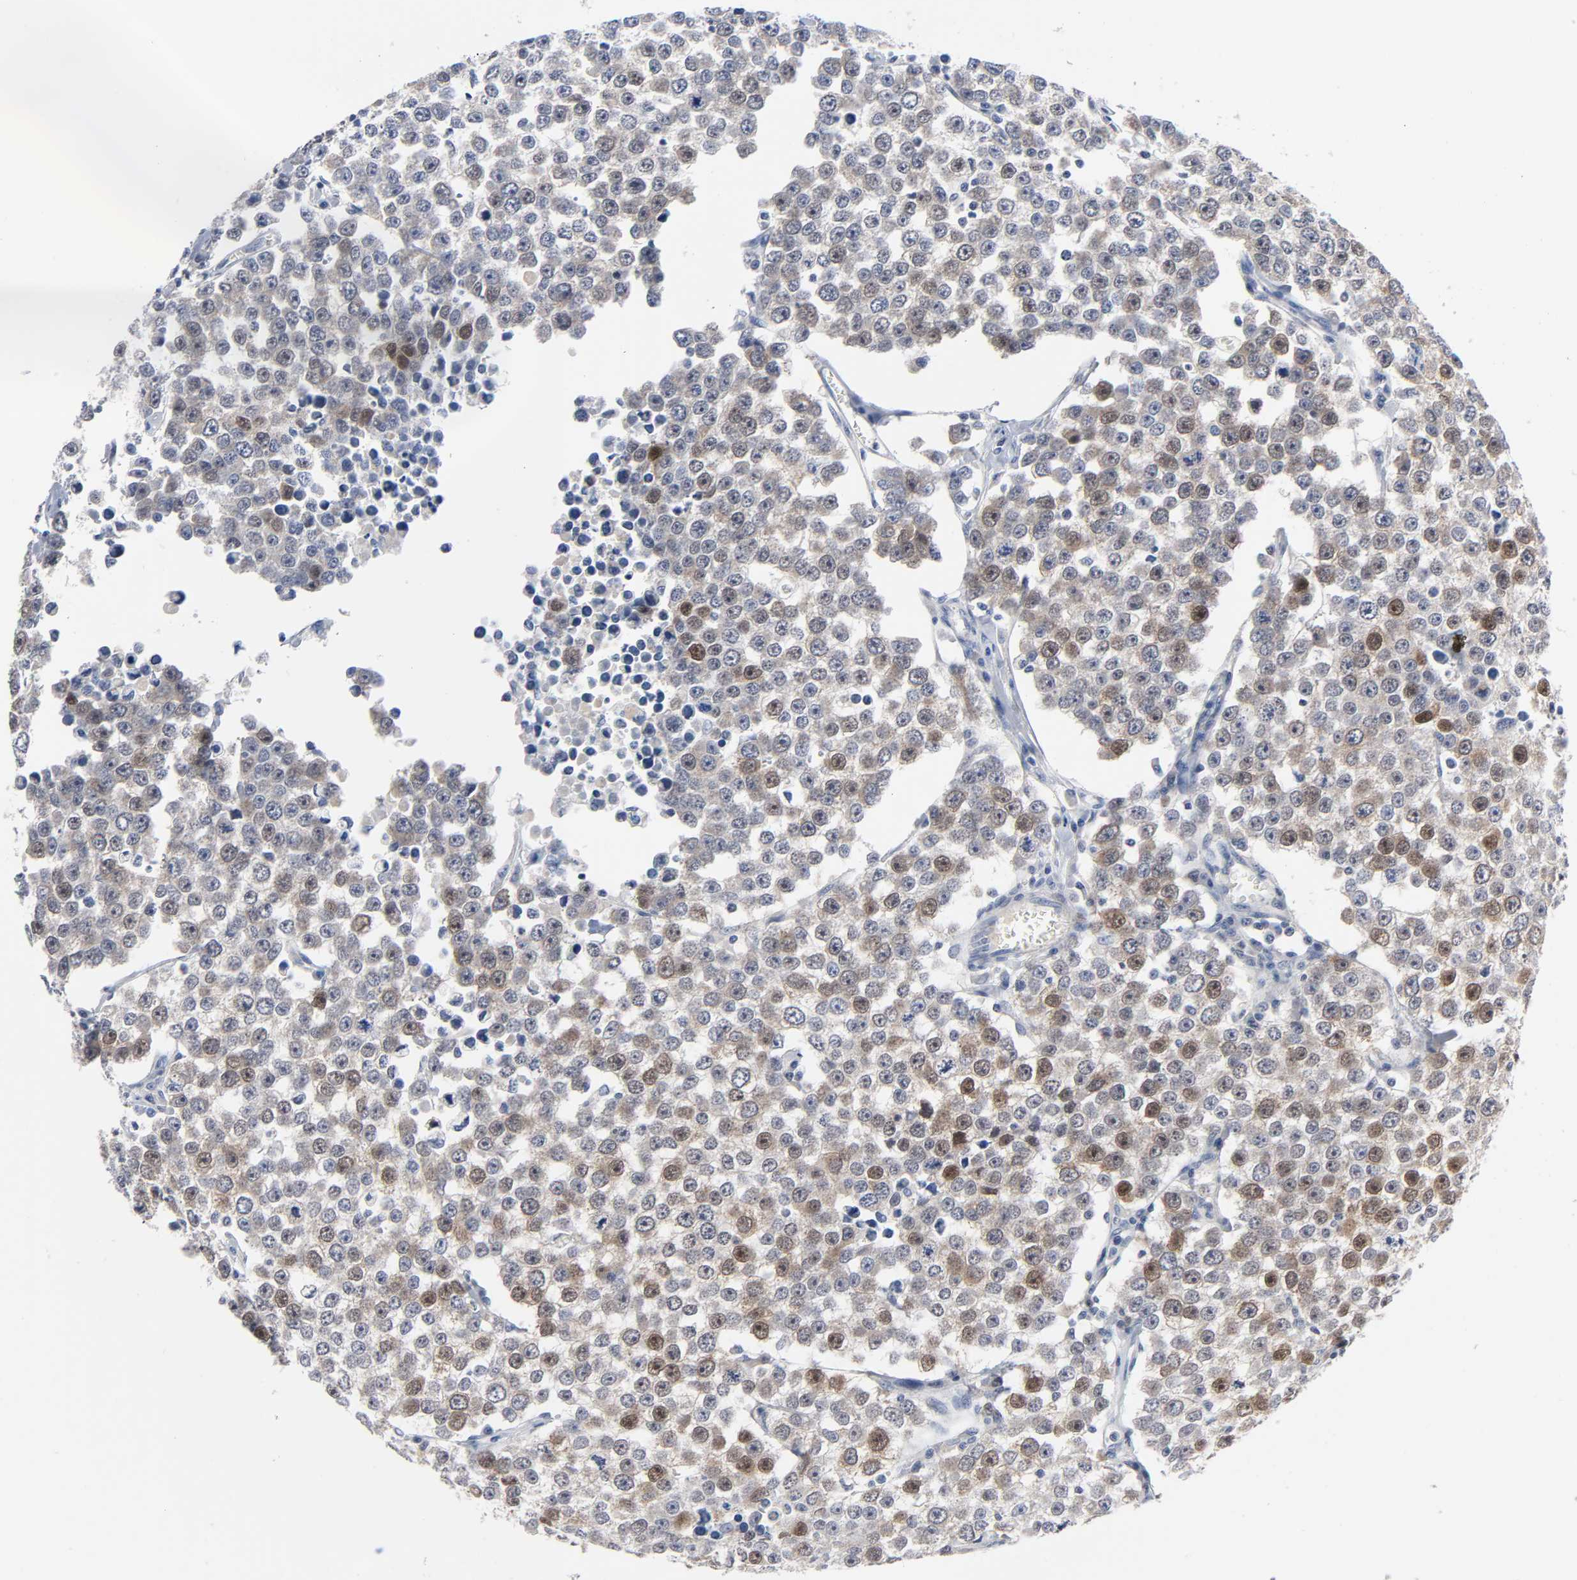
{"staining": {"intensity": "moderate", "quantity": "25%-75%", "location": "cytoplasmic/membranous,nuclear"}, "tissue": "testis cancer", "cell_type": "Tumor cells", "image_type": "cancer", "snomed": [{"axis": "morphology", "description": "Seminoma, NOS"}, {"axis": "morphology", "description": "Carcinoma, Embryonal, NOS"}, {"axis": "topography", "description": "Testis"}], "caption": "This micrograph demonstrates testis cancer stained with immunohistochemistry to label a protein in brown. The cytoplasmic/membranous and nuclear of tumor cells show moderate positivity for the protein. Nuclei are counter-stained blue.", "gene": "WEE1", "patient": {"sex": "male", "age": 52}}